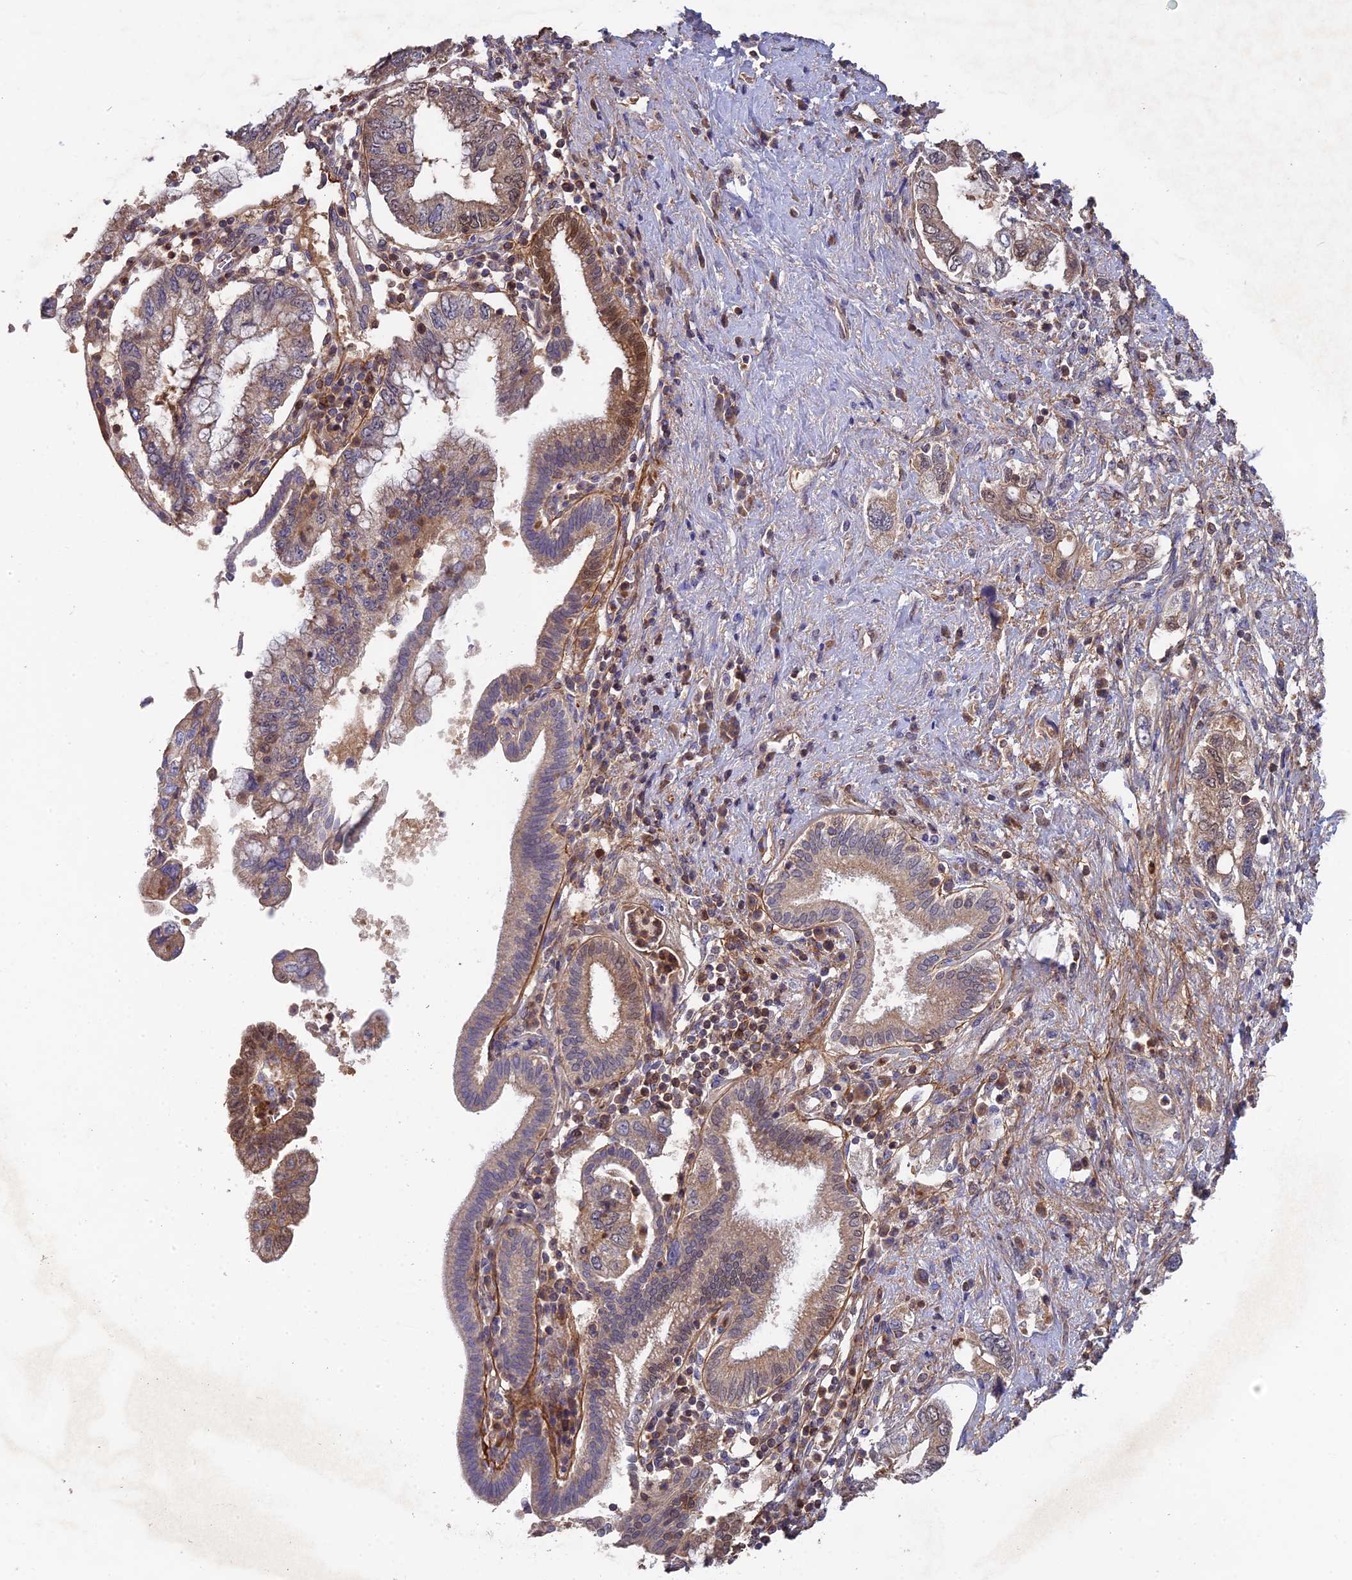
{"staining": {"intensity": "moderate", "quantity": "<25%", "location": "cytoplasmic/membranous,nuclear"}, "tissue": "pancreatic cancer", "cell_type": "Tumor cells", "image_type": "cancer", "snomed": [{"axis": "morphology", "description": "Adenocarcinoma, NOS"}, {"axis": "topography", "description": "Pancreas"}], "caption": "Pancreatic adenocarcinoma tissue displays moderate cytoplasmic/membranous and nuclear expression in about <25% of tumor cells", "gene": "RPIA", "patient": {"sex": "female", "age": 73}}